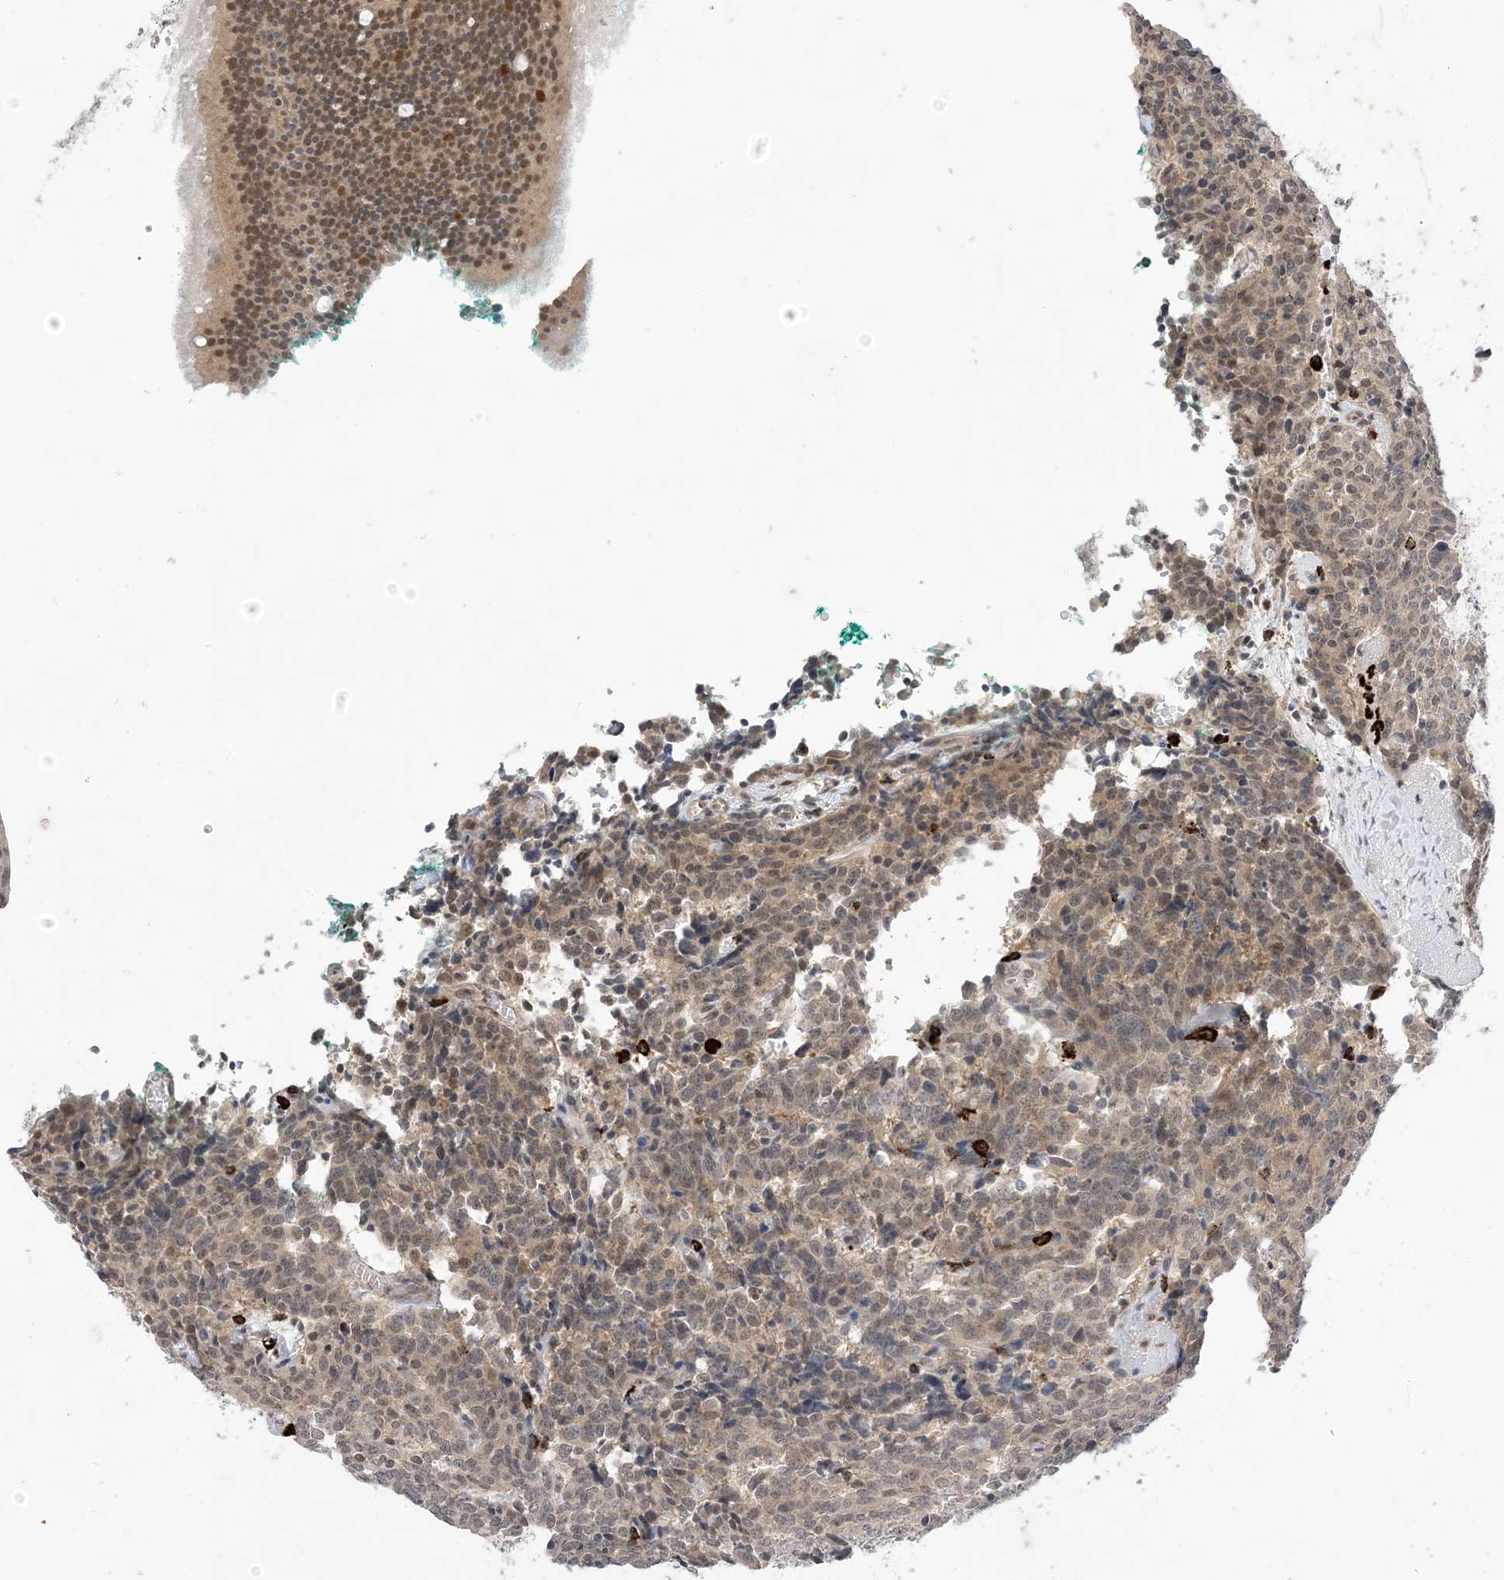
{"staining": {"intensity": "weak", "quantity": "25%-75%", "location": "nuclear"}, "tissue": "carcinoid", "cell_type": "Tumor cells", "image_type": "cancer", "snomed": [{"axis": "morphology", "description": "Carcinoid, malignant, NOS"}, {"axis": "topography", "description": "Lung"}], "caption": "A low amount of weak nuclear positivity is seen in about 25%-75% of tumor cells in carcinoid tissue.", "gene": "RANBP9", "patient": {"sex": "female", "age": 46}}